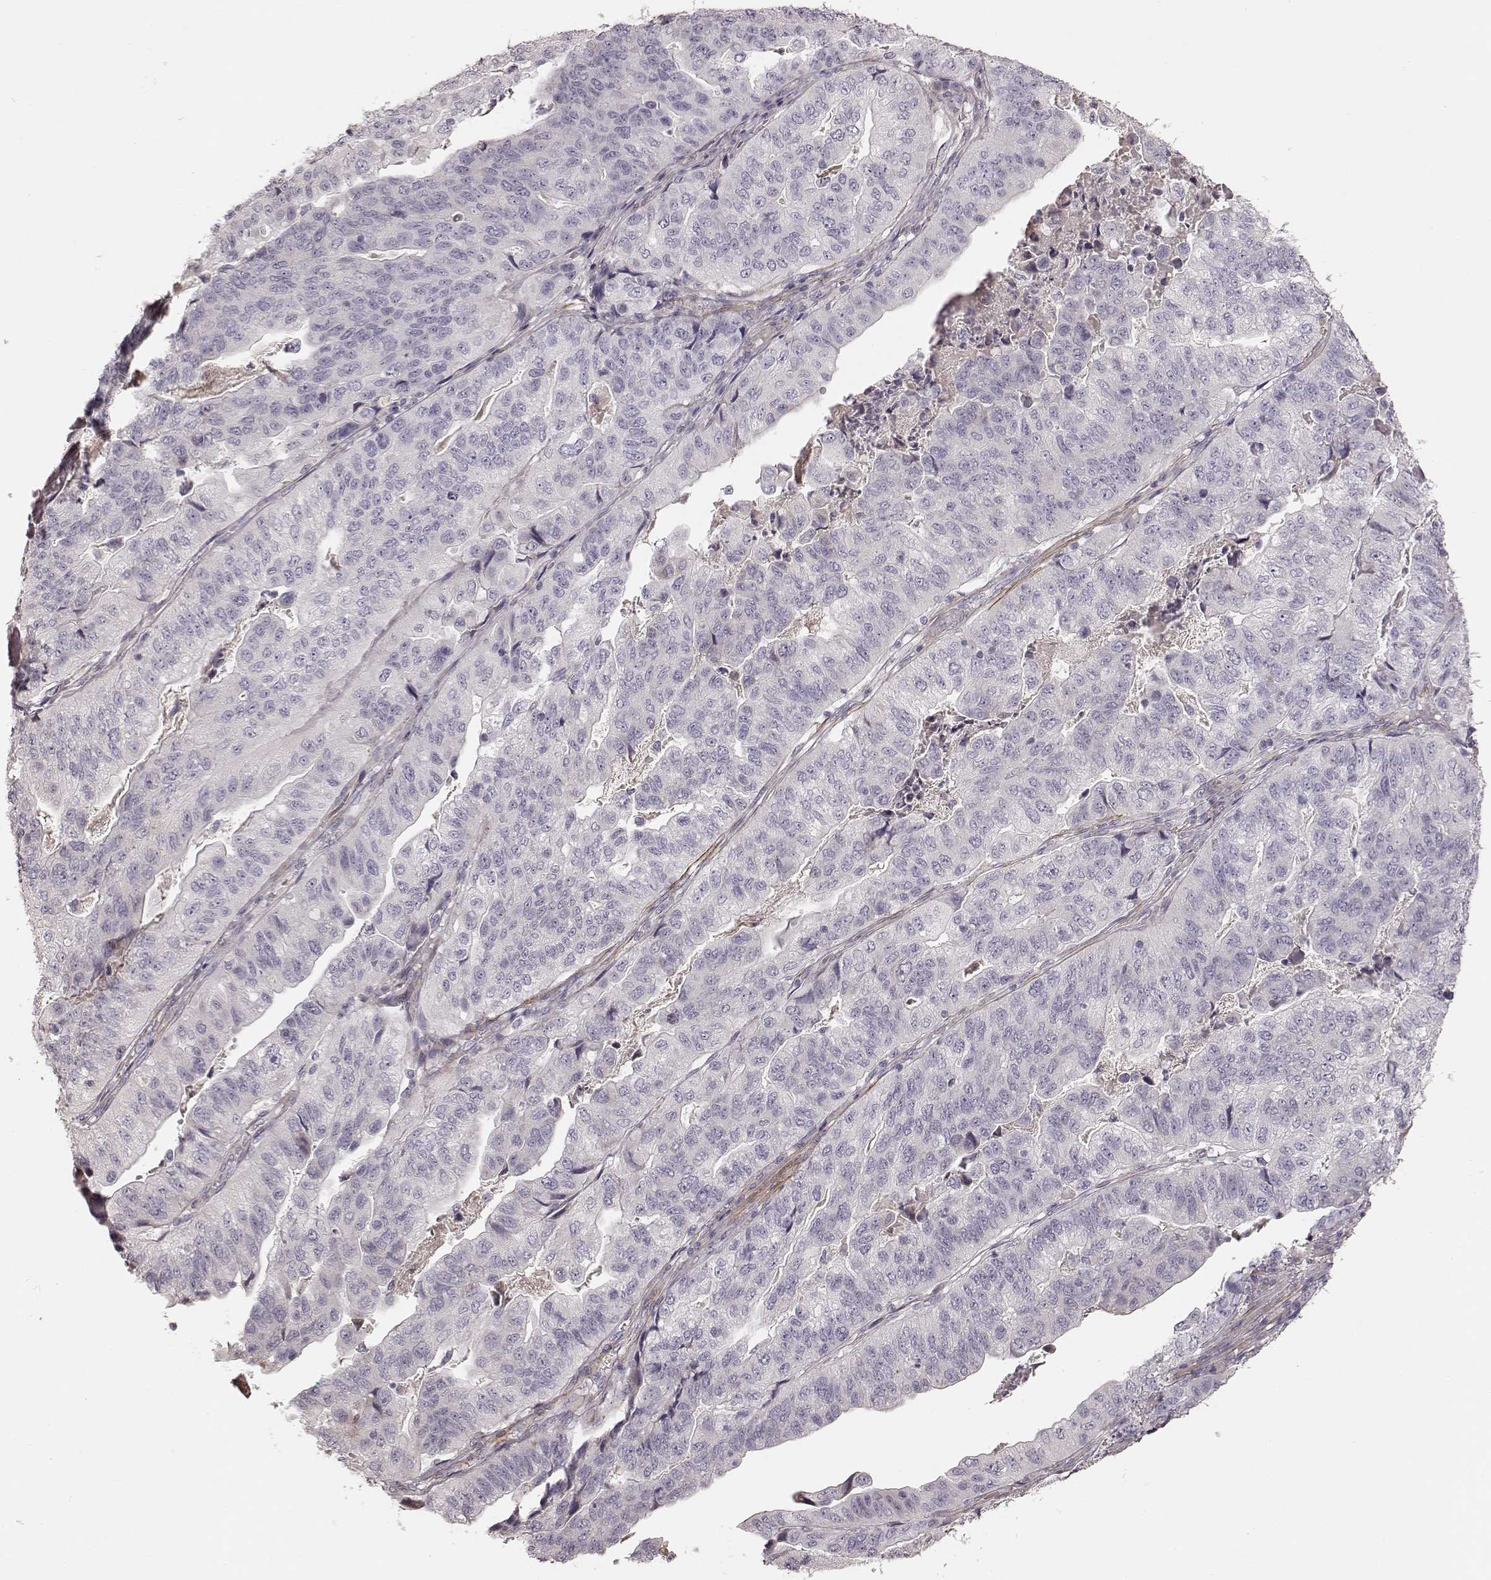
{"staining": {"intensity": "negative", "quantity": "none", "location": "none"}, "tissue": "stomach cancer", "cell_type": "Tumor cells", "image_type": "cancer", "snomed": [{"axis": "morphology", "description": "Adenocarcinoma, NOS"}, {"axis": "topography", "description": "Stomach, upper"}], "caption": "There is no significant expression in tumor cells of adenocarcinoma (stomach).", "gene": "KCNJ9", "patient": {"sex": "female", "age": 67}}